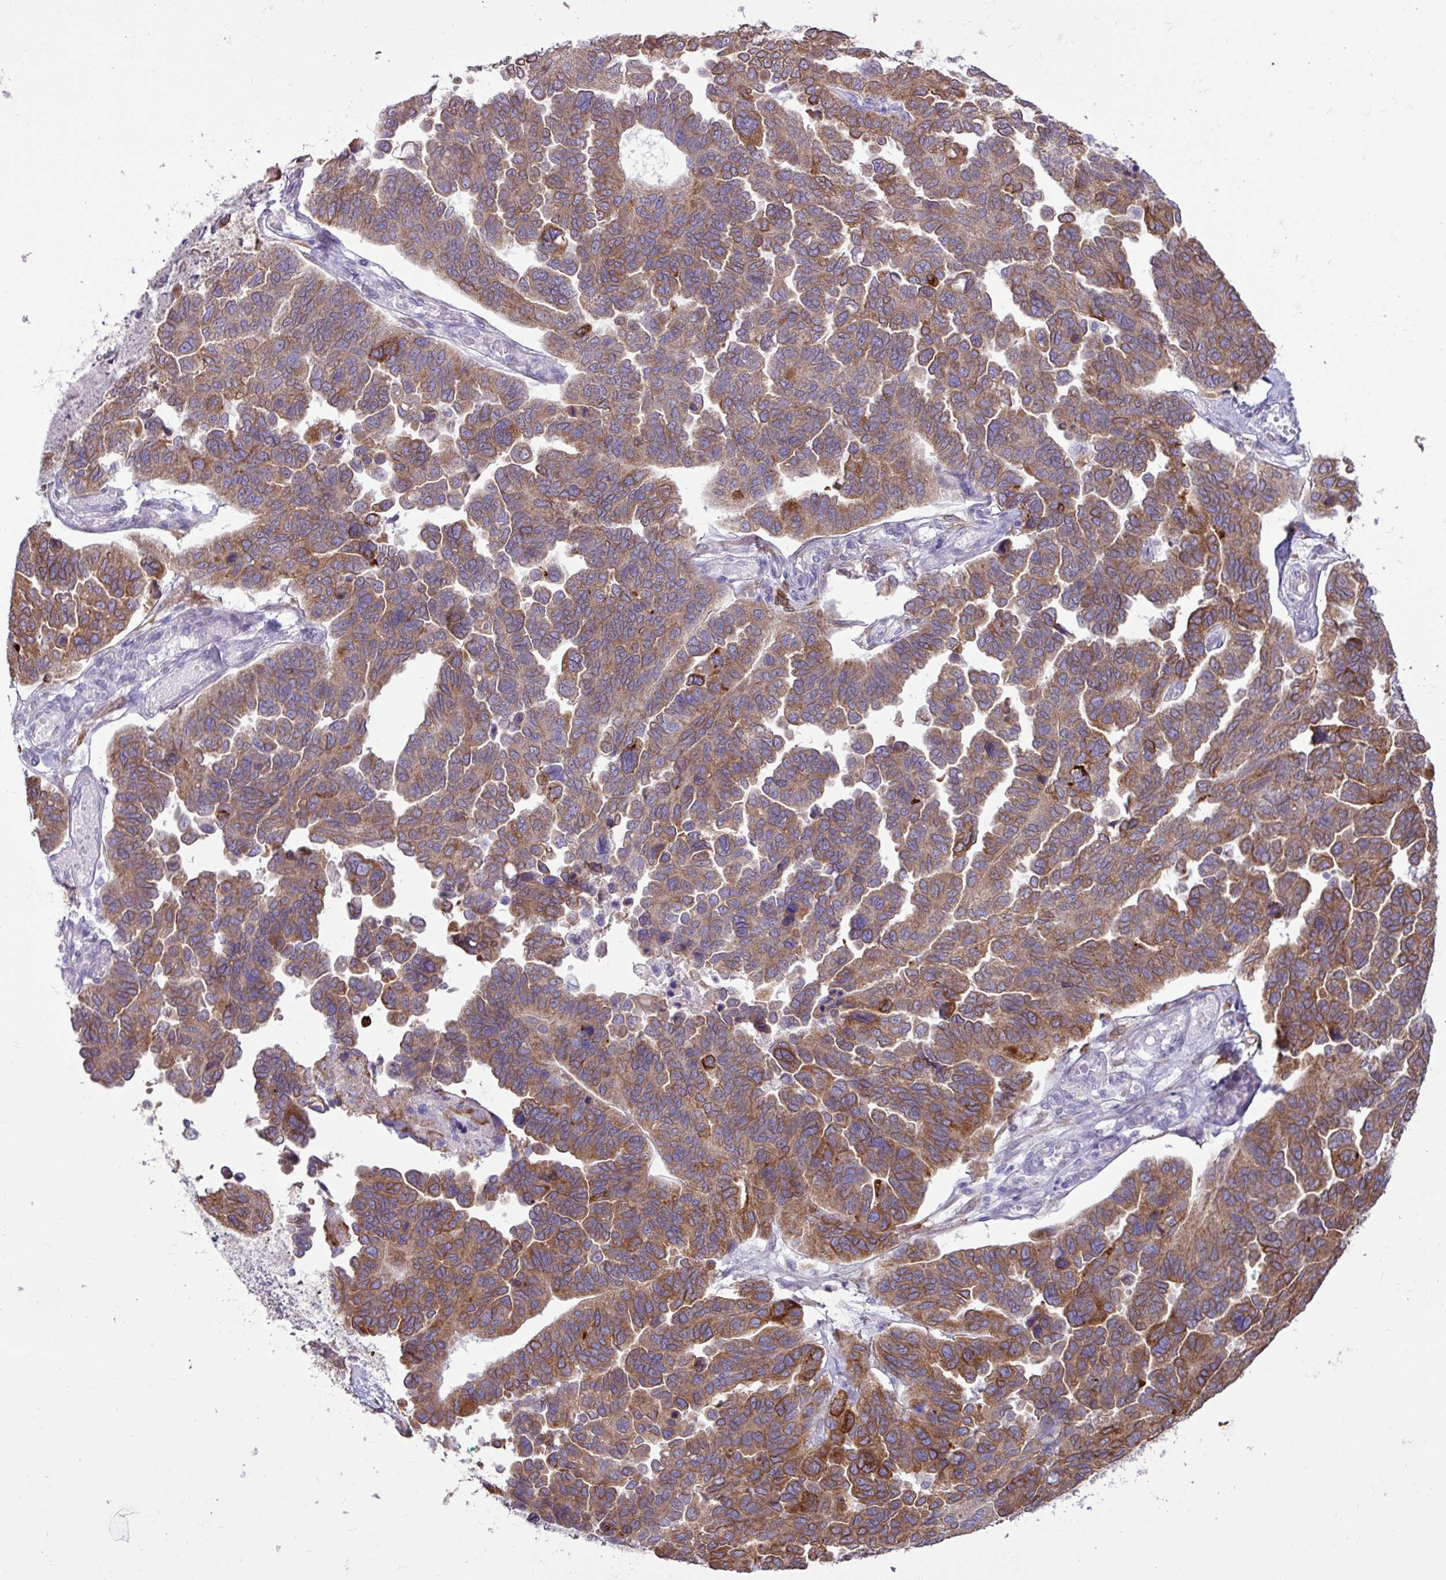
{"staining": {"intensity": "moderate", "quantity": ">75%", "location": "cytoplasmic/membranous"}, "tissue": "ovarian cancer", "cell_type": "Tumor cells", "image_type": "cancer", "snomed": [{"axis": "morphology", "description": "Cystadenocarcinoma, serous, NOS"}, {"axis": "topography", "description": "Ovary"}], "caption": "IHC of human ovarian cancer (serous cystadenocarcinoma) demonstrates medium levels of moderate cytoplasmic/membranous staining in about >75% of tumor cells.", "gene": "SLC38A1", "patient": {"sex": "female", "age": 64}}